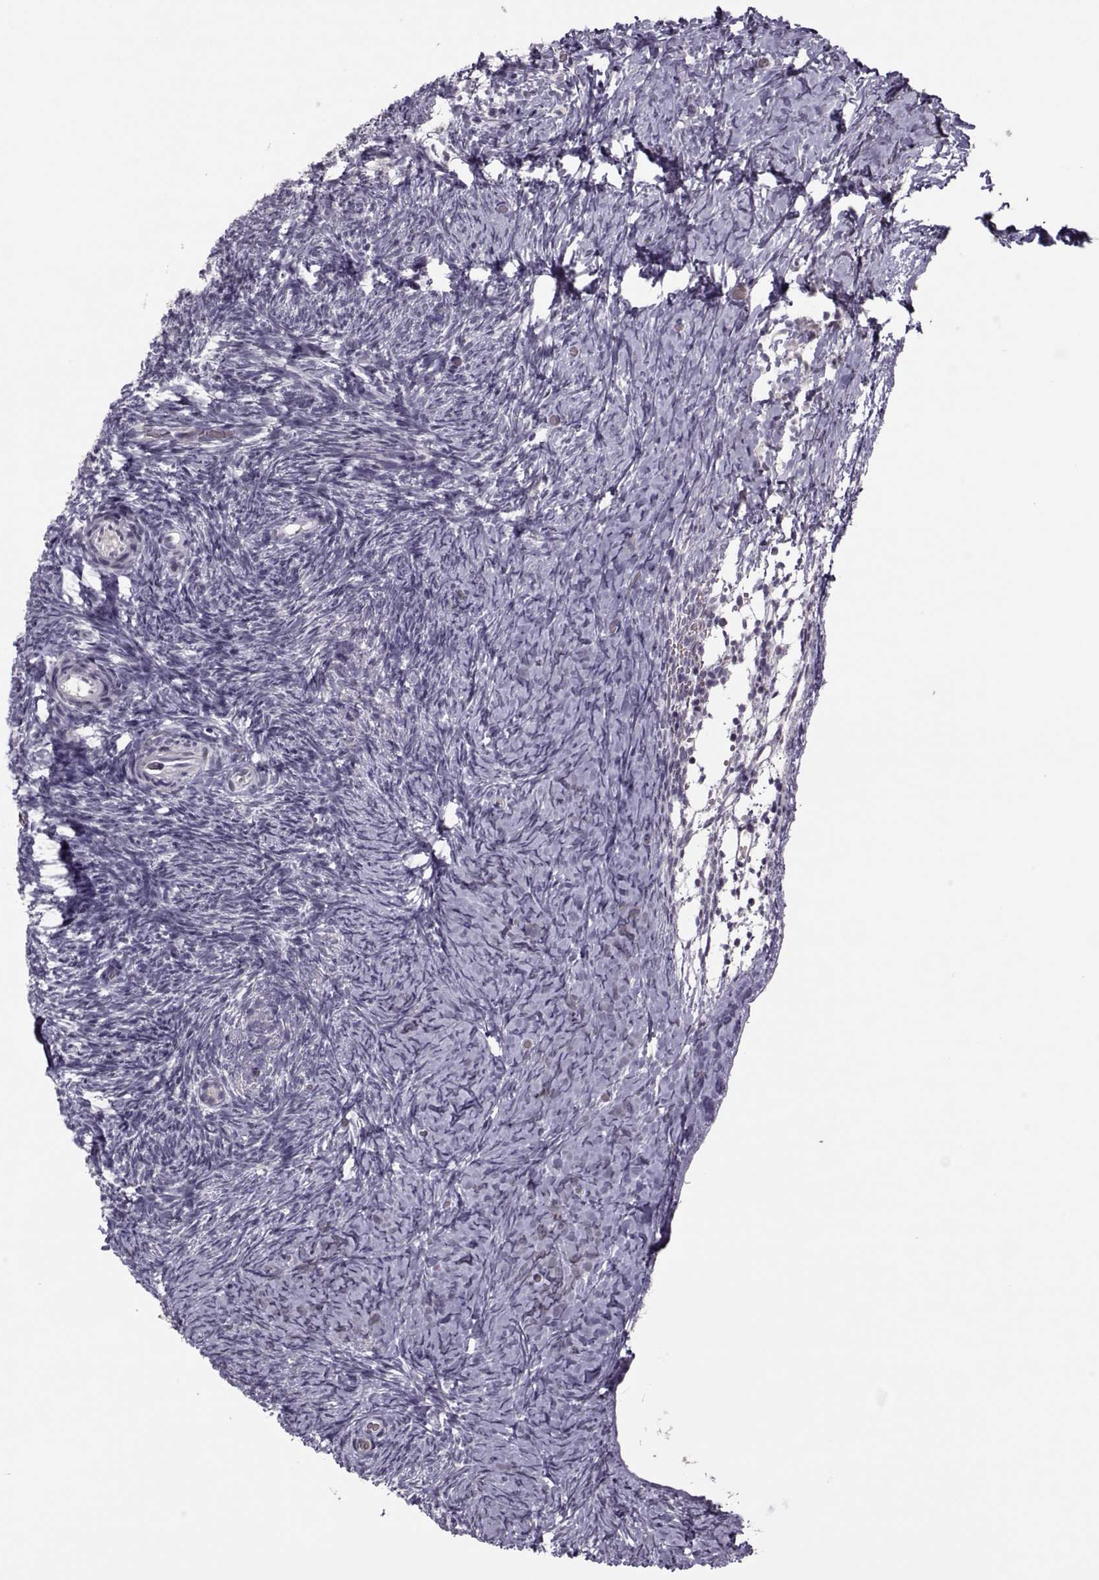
{"staining": {"intensity": "negative", "quantity": "none", "location": "none"}, "tissue": "ovary", "cell_type": "Follicle cells", "image_type": "normal", "snomed": [{"axis": "morphology", "description": "Normal tissue, NOS"}, {"axis": "topography", "description": "Ovary"}], "caption": "Immunohistochemistry of unremarkable ovary shows no positivity in follicle cells.", "gene": "LIN28A", "patient": {"sex": "female", "age": 39}}